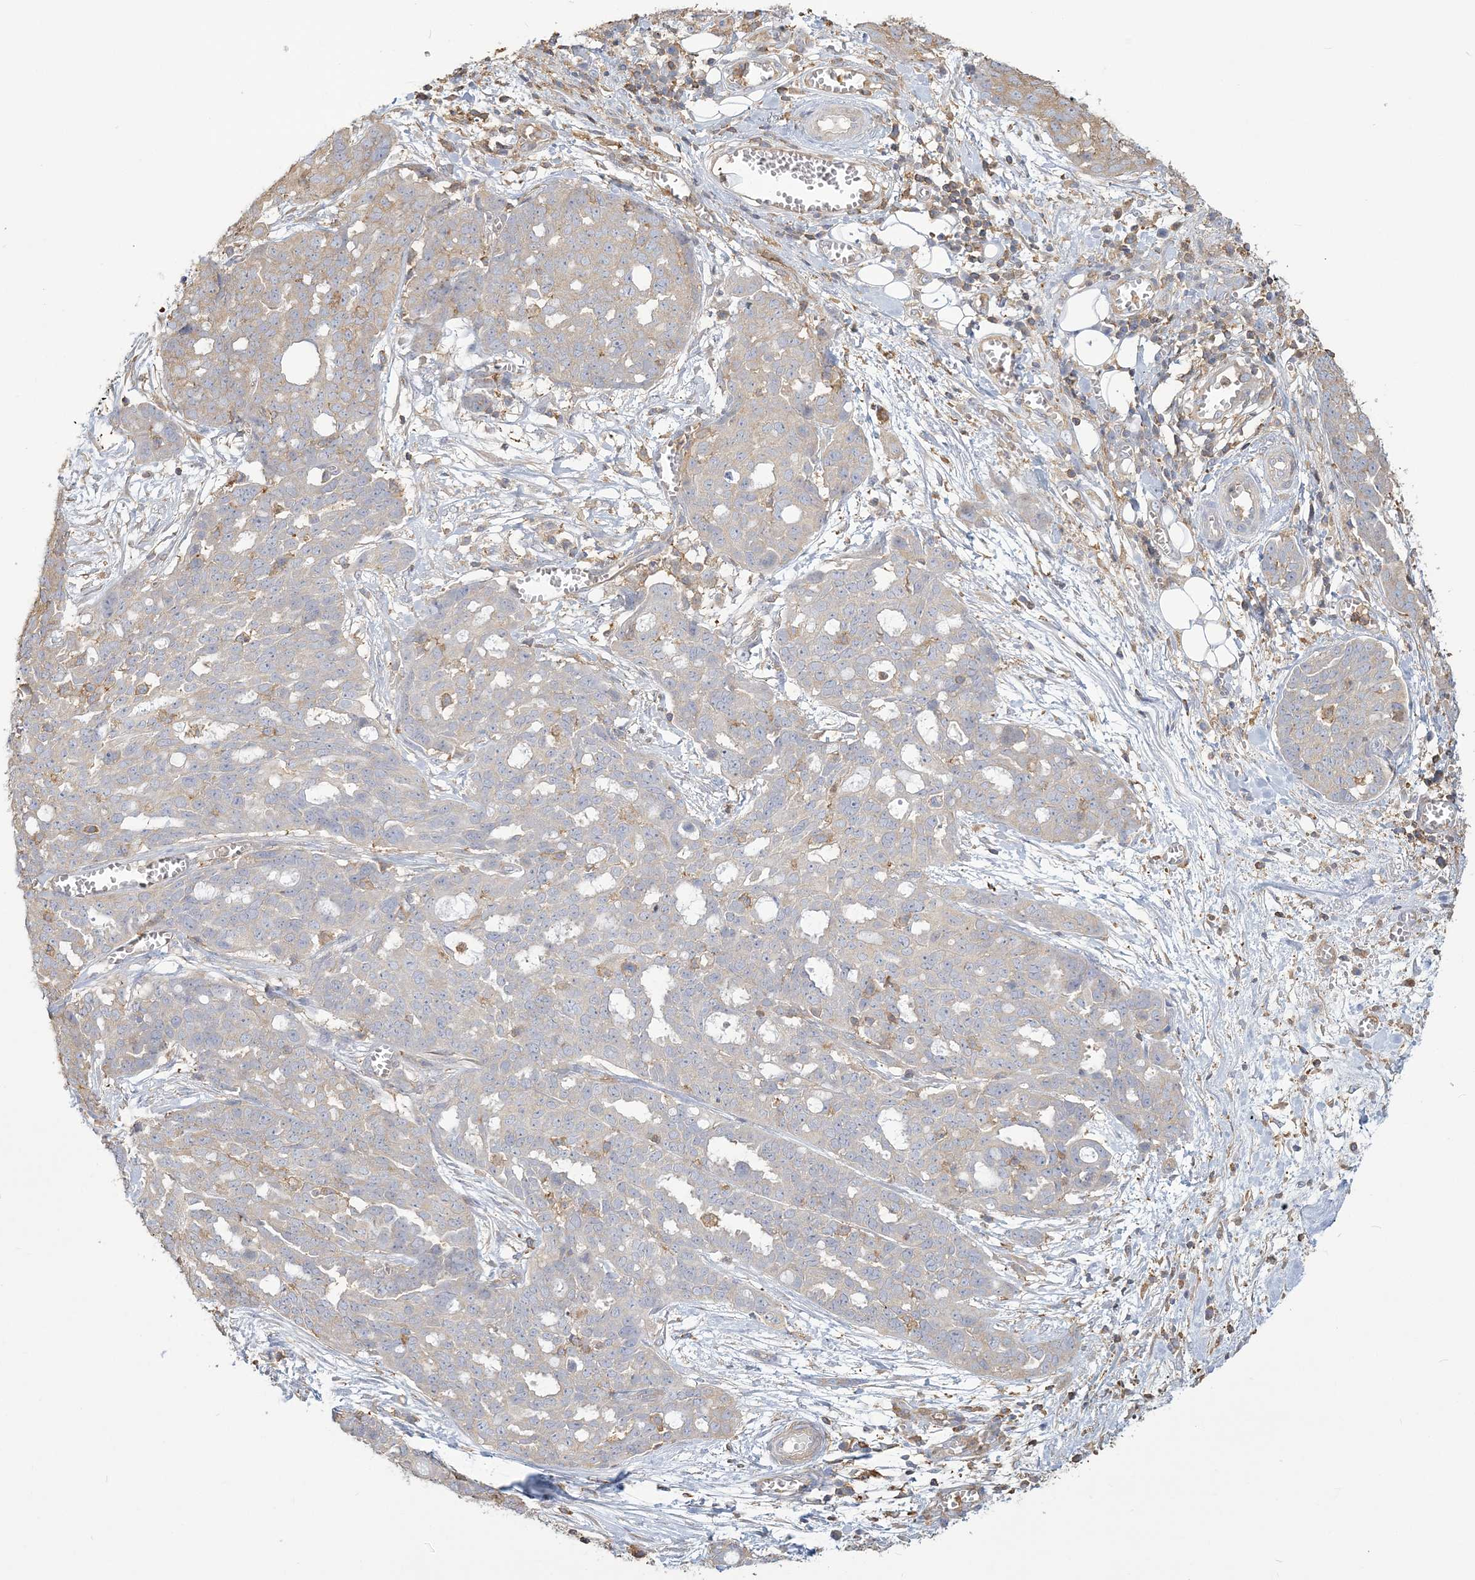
{"staining": {"intensity": "weak", "quantity": "<25%", "location": "cytoplasmic/membranous"}, "tissue": "ovarian cancer", "cell_type": "Tumor cells", "image_type": "cancer", "snomed": [{"axis": "morphology", "description": "Cystadenocarcinoma, serous, NOS"}, {"axis": "topography", "description": "Soft tissue"}, {"axis": "topography", "description": "Ovary"}], "caption": "Micrograph shows no protein staining in tumor cells of ovarian cancer tissue.", "gene": "ANKS1A", "patient": {"sex": "female", "age": 57}}